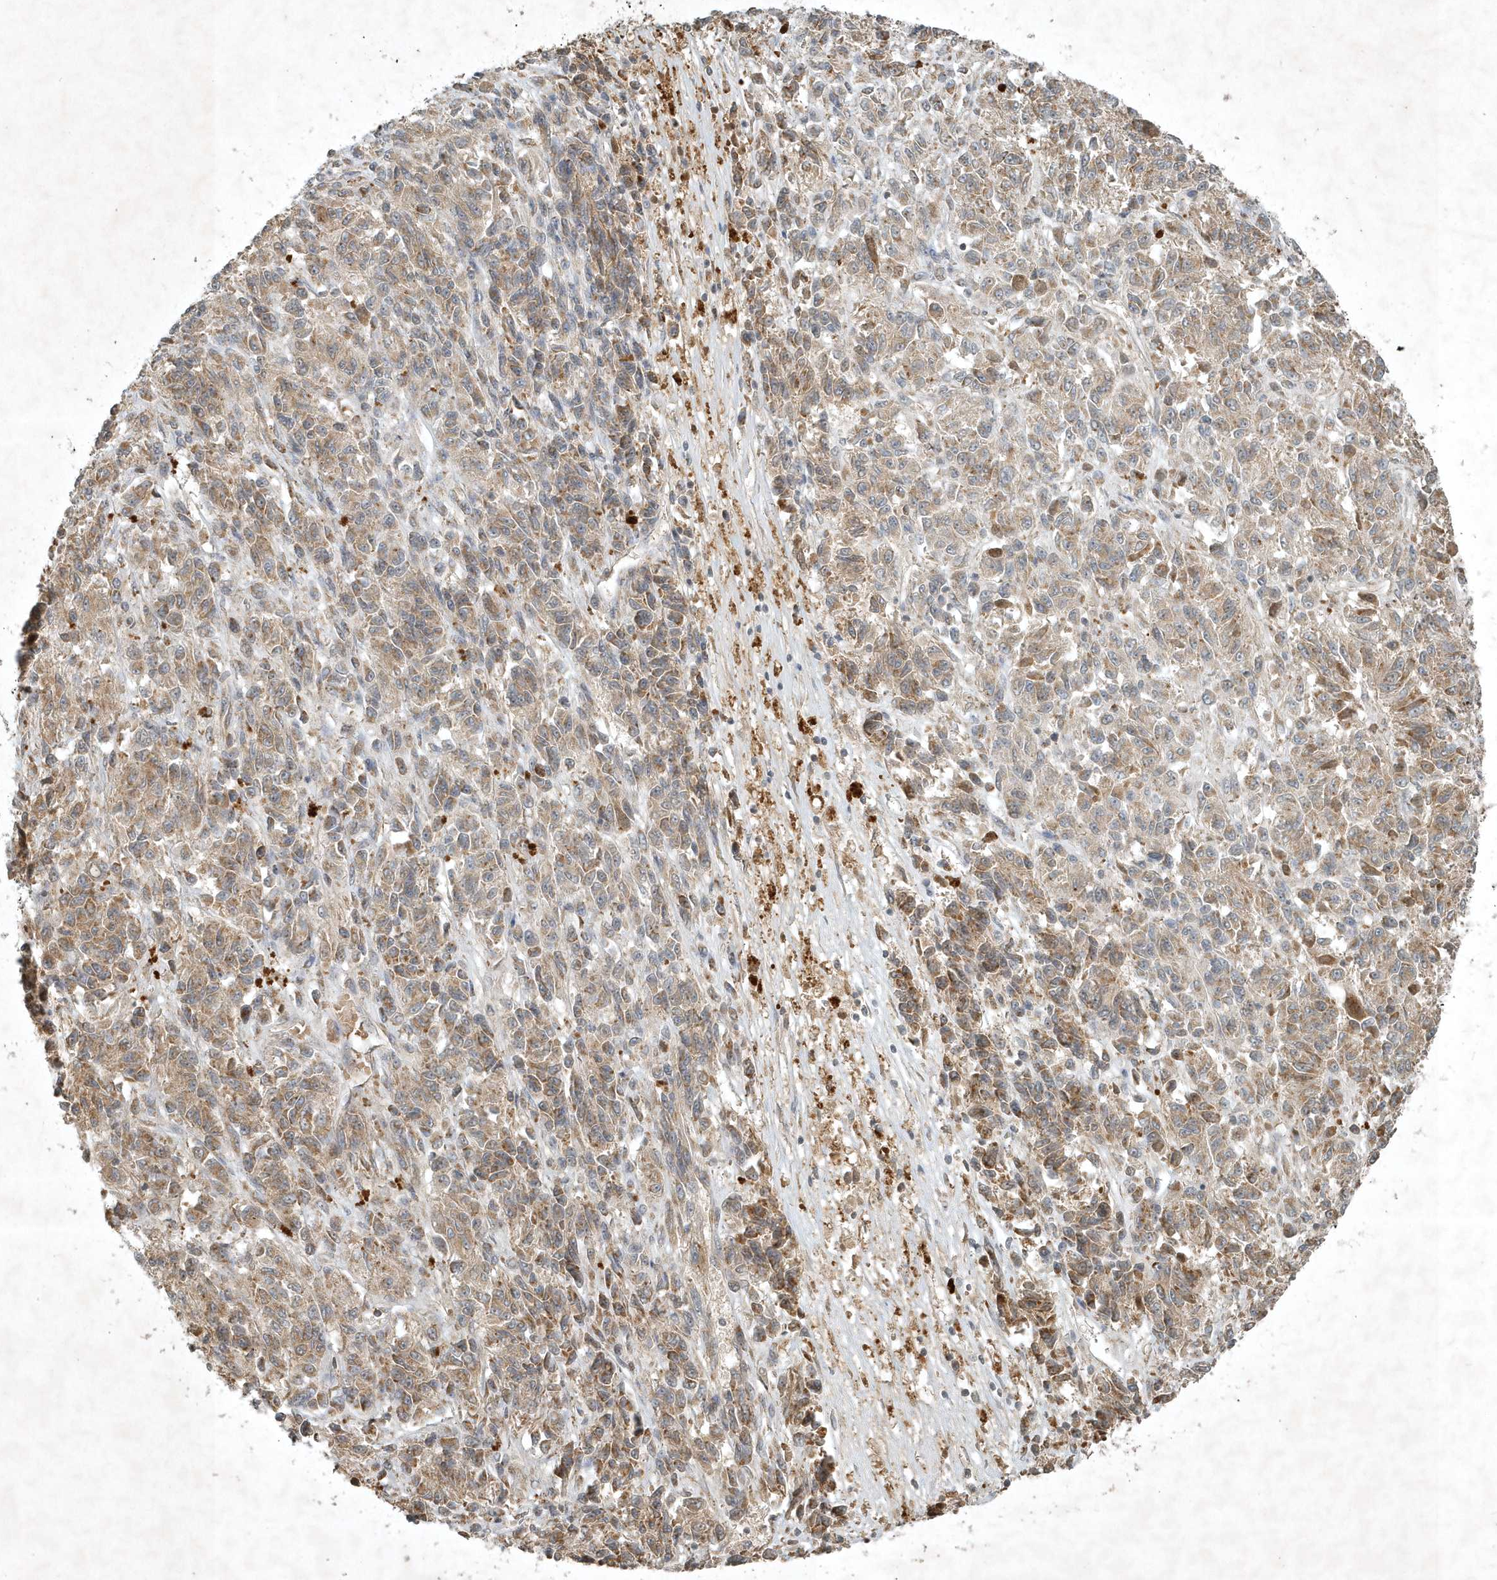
{"staining": {"intensity": "weak", "quantity": ">75%", "location": "cytoplasmic/membranous"}, "tissue": "melanoma", "cell_type": "Tumor cells", "image_type": "cancer", "snomed": [{"axis": "morphology", "description": "Malignant melanoma, Metastatic site"}, {"axis": "topography", "description": "Lung"}], "caption": "Human malignant melanoma (metastatic site) stained for a protein (brown) exhibits weak cytoplasmic/membranous positive staining in about >75% of tumor cells.", "gene": "TNFAIP6", "patient": {"sex": "male", "age": 64}}